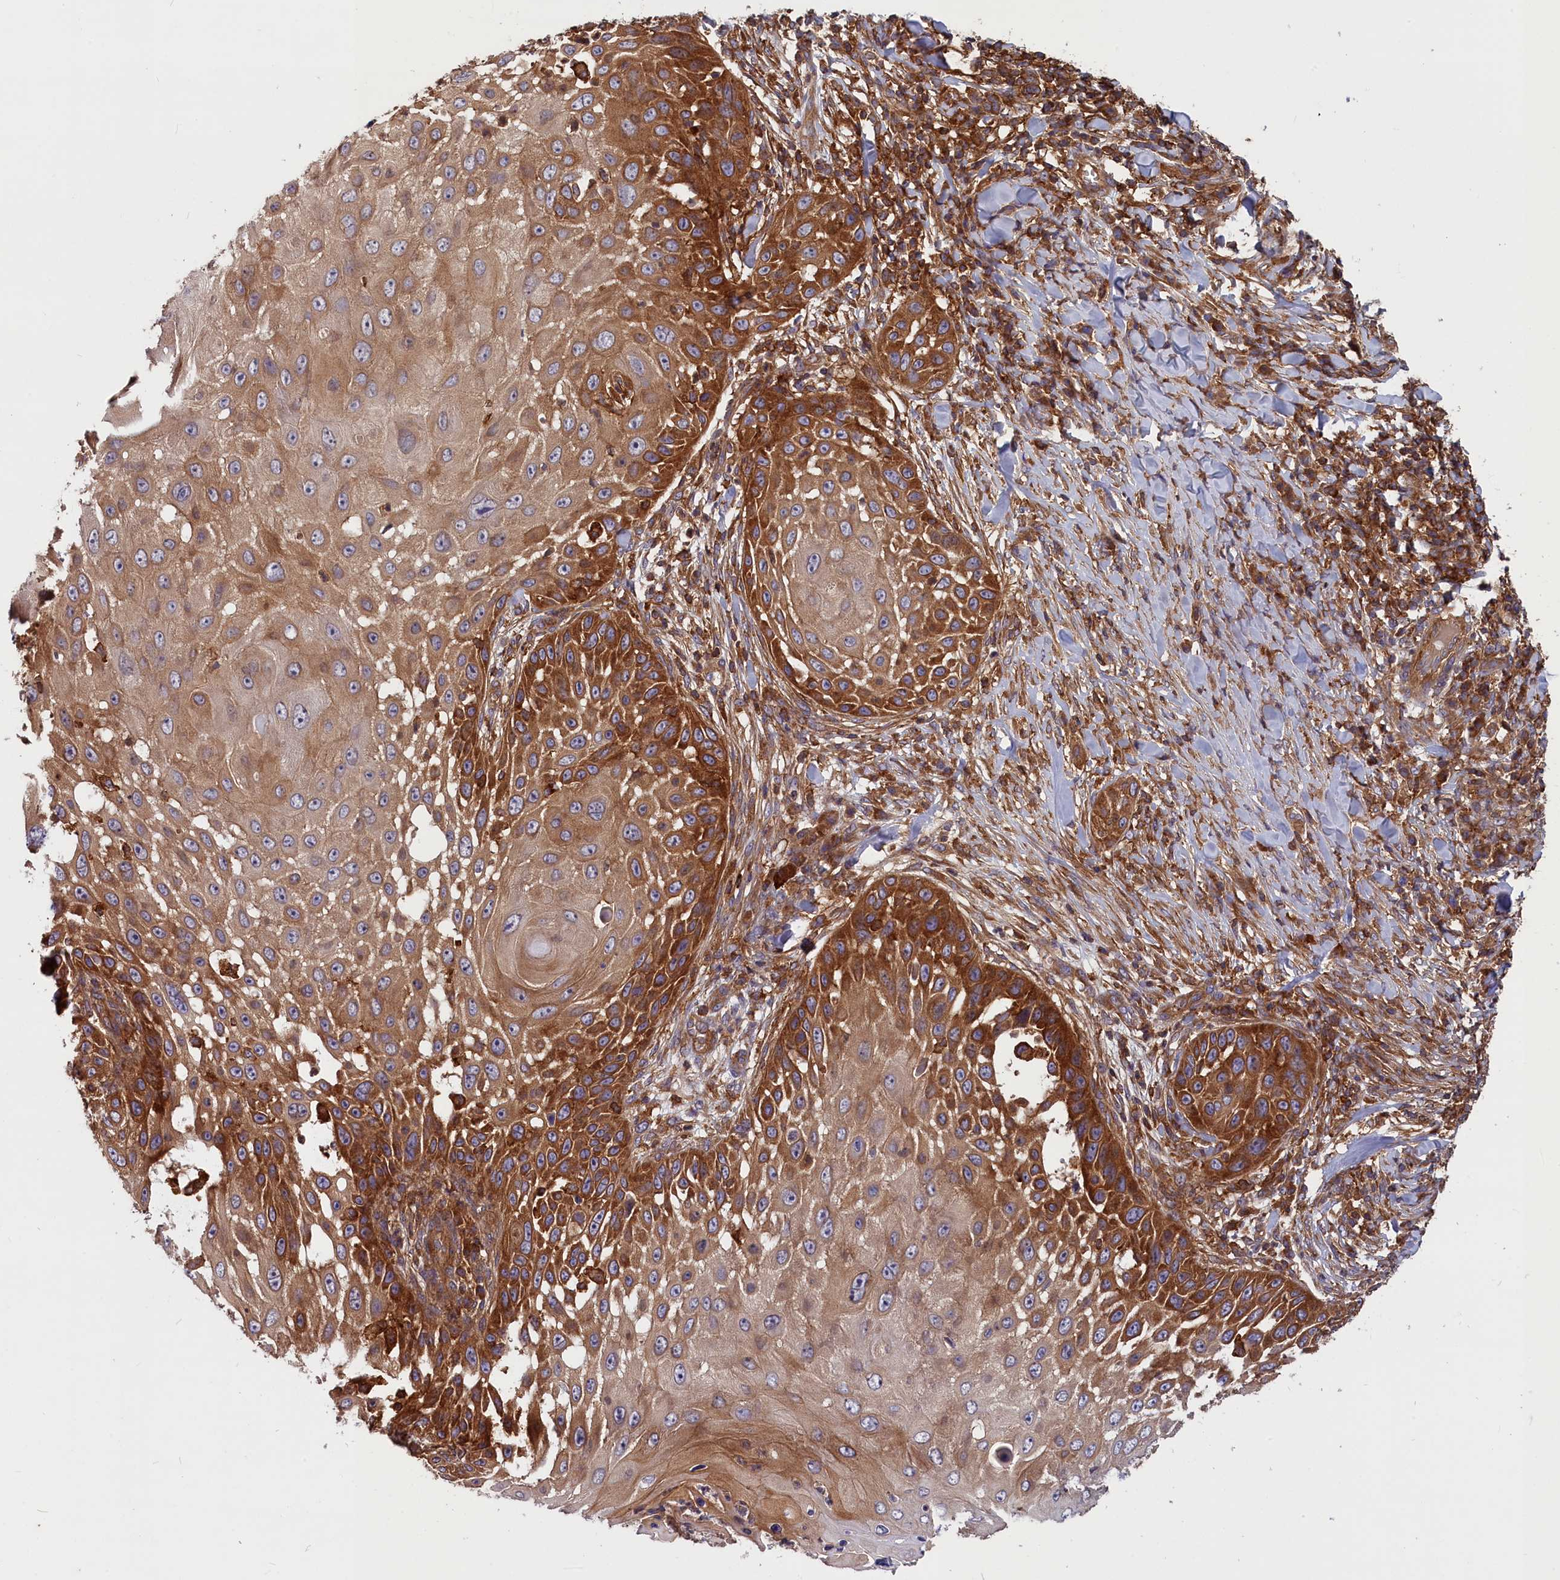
{"staining": {"intensity": "strong", "quantity": ">75%", "location": "cytoplasmic/membranous"}, "tissue": "skin cancer", "cell_type": "Tumor cells", "image_type": "cancer", "snomed": [{"axis": "morphology", "description": "Squamous cell carcinoma, NOS"}, {"axis": "topography", "description": "Skin"}], "caption": "Human squamous cell carcinoma (skin) stained with a protein marker reveals strong staining in tumor cells.", "gene": "MYO9B", "patient": {"sex": "female", "age": 44}}